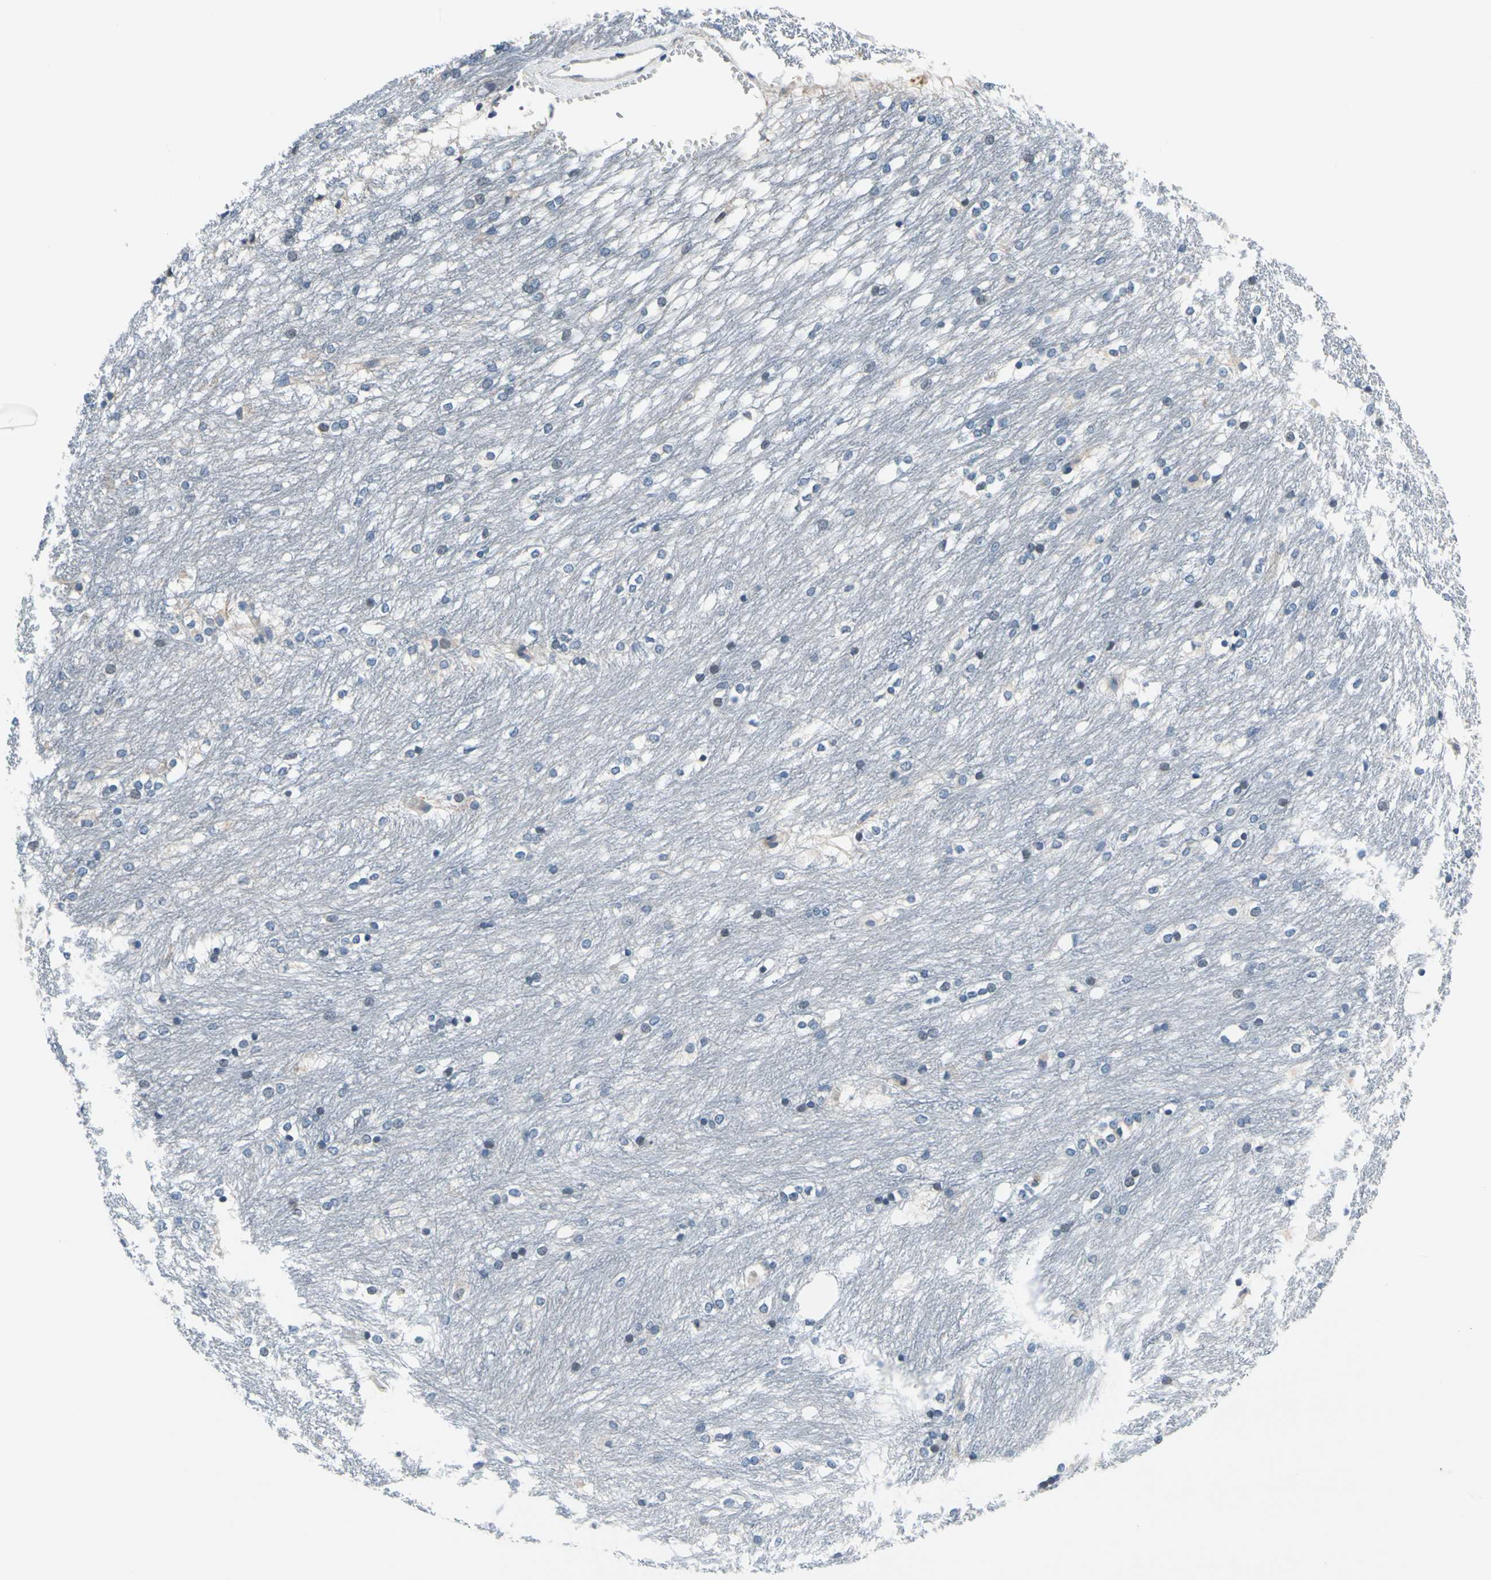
{"staining": {"intensity": "negative", "quantity": "none", "location": "none"}, "tissue": "caudate", "cell_type": "Glial cells", "image_type": "normal", "snomed": [{"axis": "morphology", "description": "Normal tissue, NOS"}, {"axis": "topography", "description": "Lateral ventricle wall"}], "caption": "DAB immunohistochemical staining of normal human caudate reveals no significant expression in glial cells.", "gene": "SELENOK", "patient": {"sex": "female", "age": 19}}